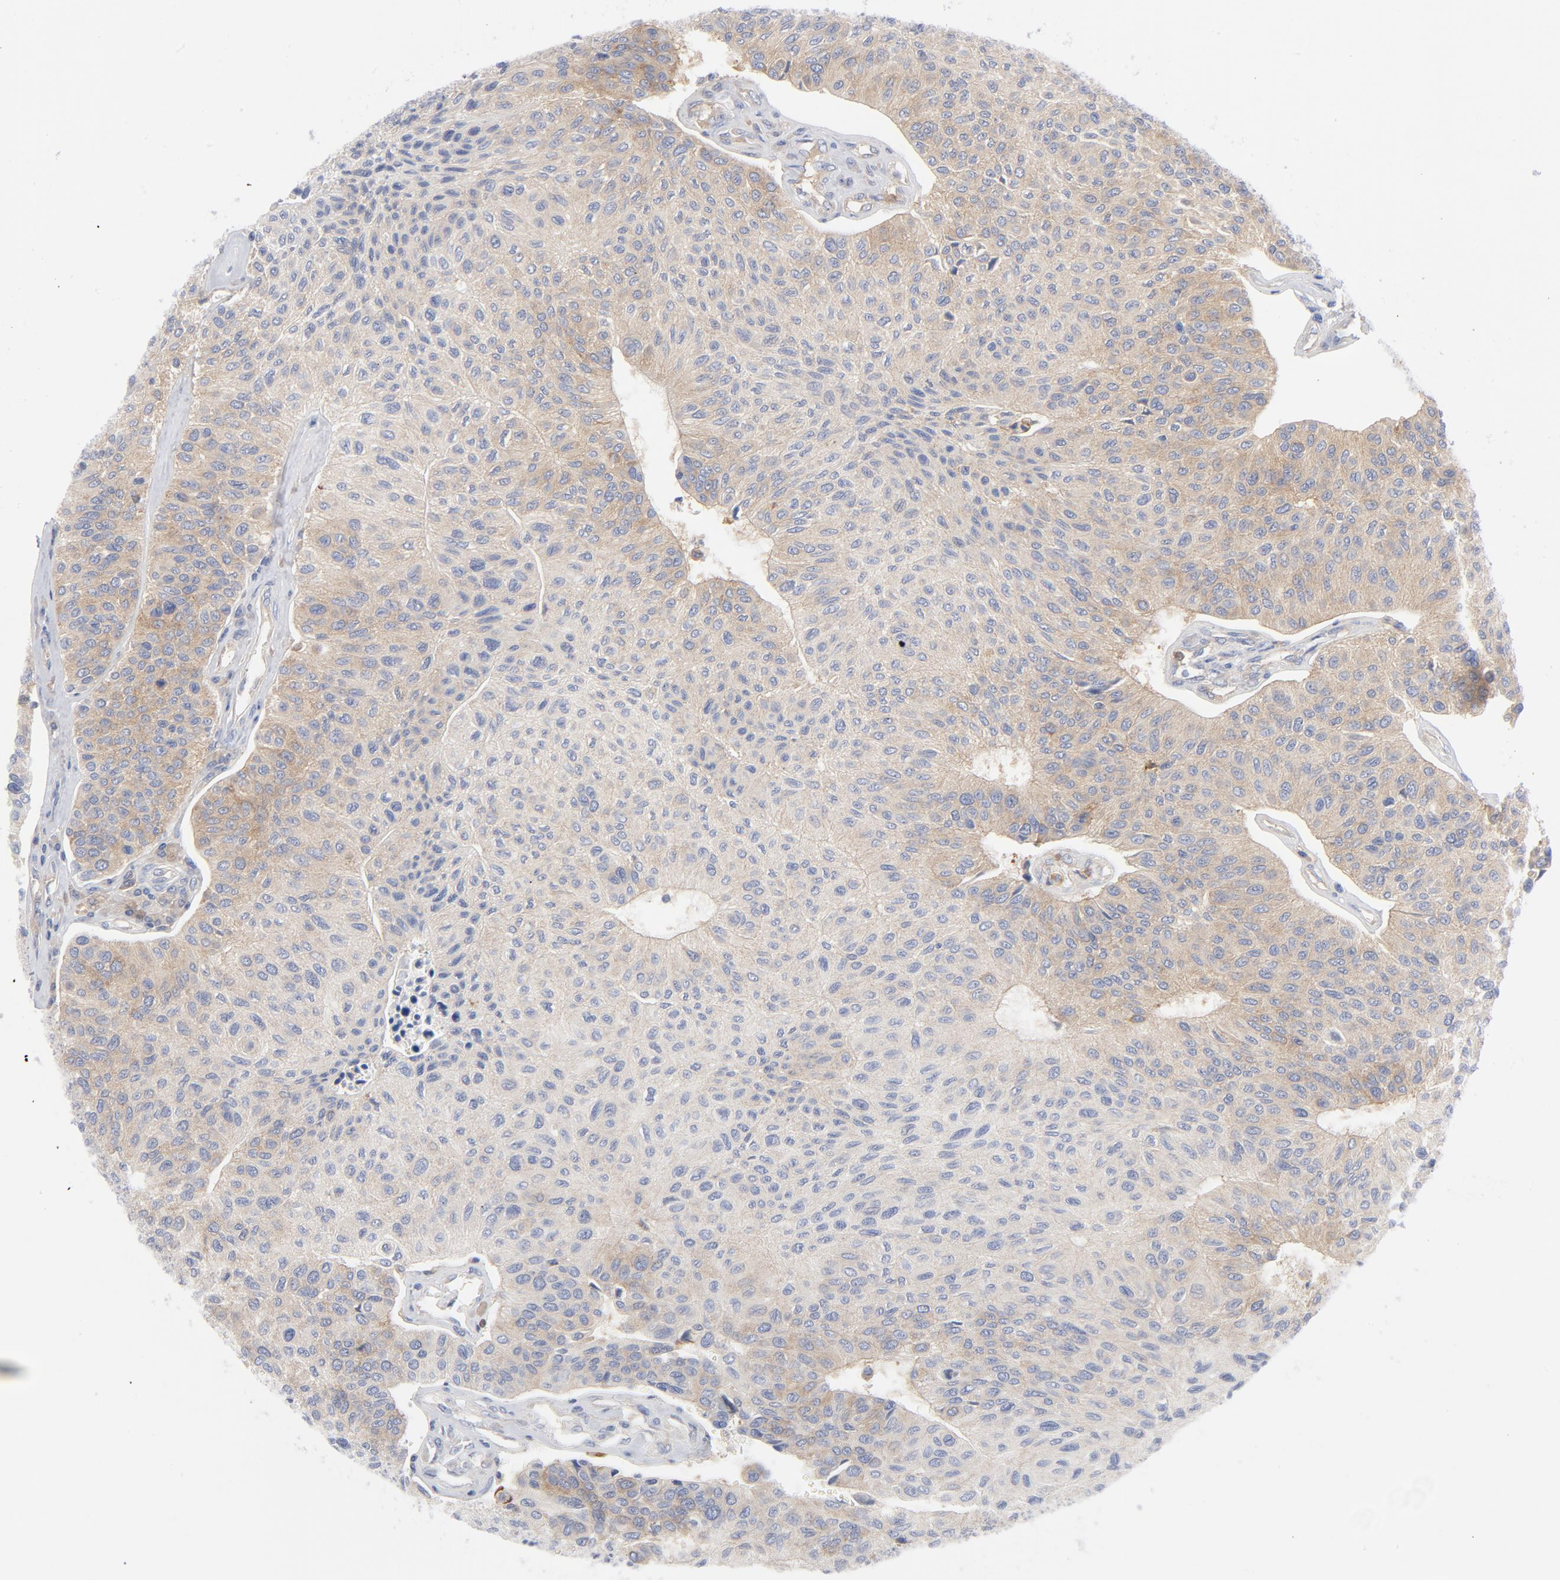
{"staining": {"intensity": "moderate", "quantity": "<25%", "location": "cytoplasmic/membranous"}, "tissue": "urothelial cancer", "cell_type": "Tumor cells", "image_type": "cancer", "snomed": [{"axis": "morphology", "description": "Urothelial carcinoma, High grade"}, {"axis": "topography", "description": "Urinary bladder"}], "caption": "A brown stain shows moderate cytoplasmic/membranous expression of a protein in urothelial cancer tumor cells.", "gene": "CD86", "patient": {"sex": "male", "age": 66}}